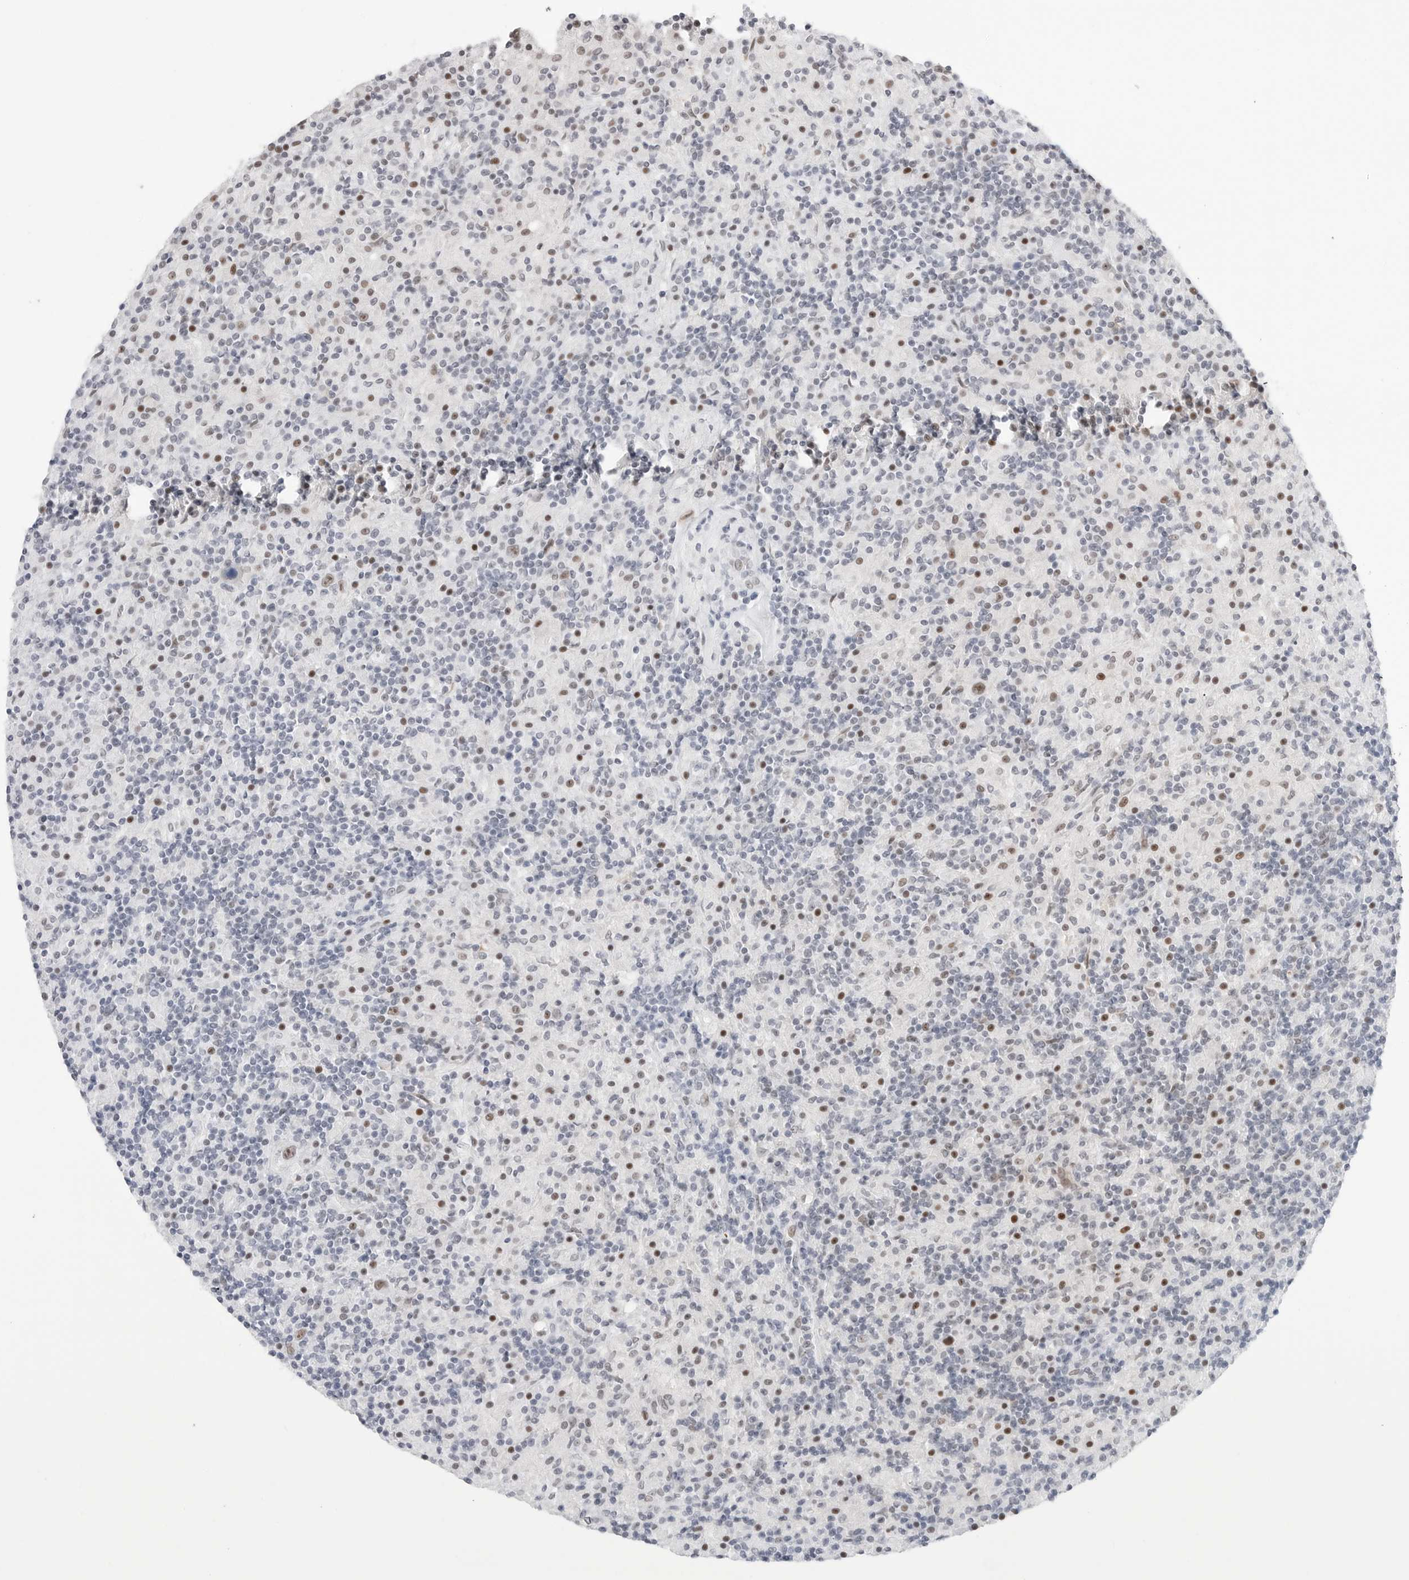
{"staining": {"intensity": "moderate", "quantity": ">75%", "location": "nuclear"}, "tissue": "lymphoma", "cell_type": "Tumor cells", "image_type": "cancer", "snomed": [{"axis": "morphology", "description": "Hodgkin's disease, NOS"}, {"axis": "topography", "description": "Lymph node"}], "caption": "Hodgkin's disease was stained to show a protein in brown. There is medium levels of moderate nuclear expression in about >75% of tumor cells.", "gene": "C1orf162", "patient": {"sex": "male", "age": 70}}